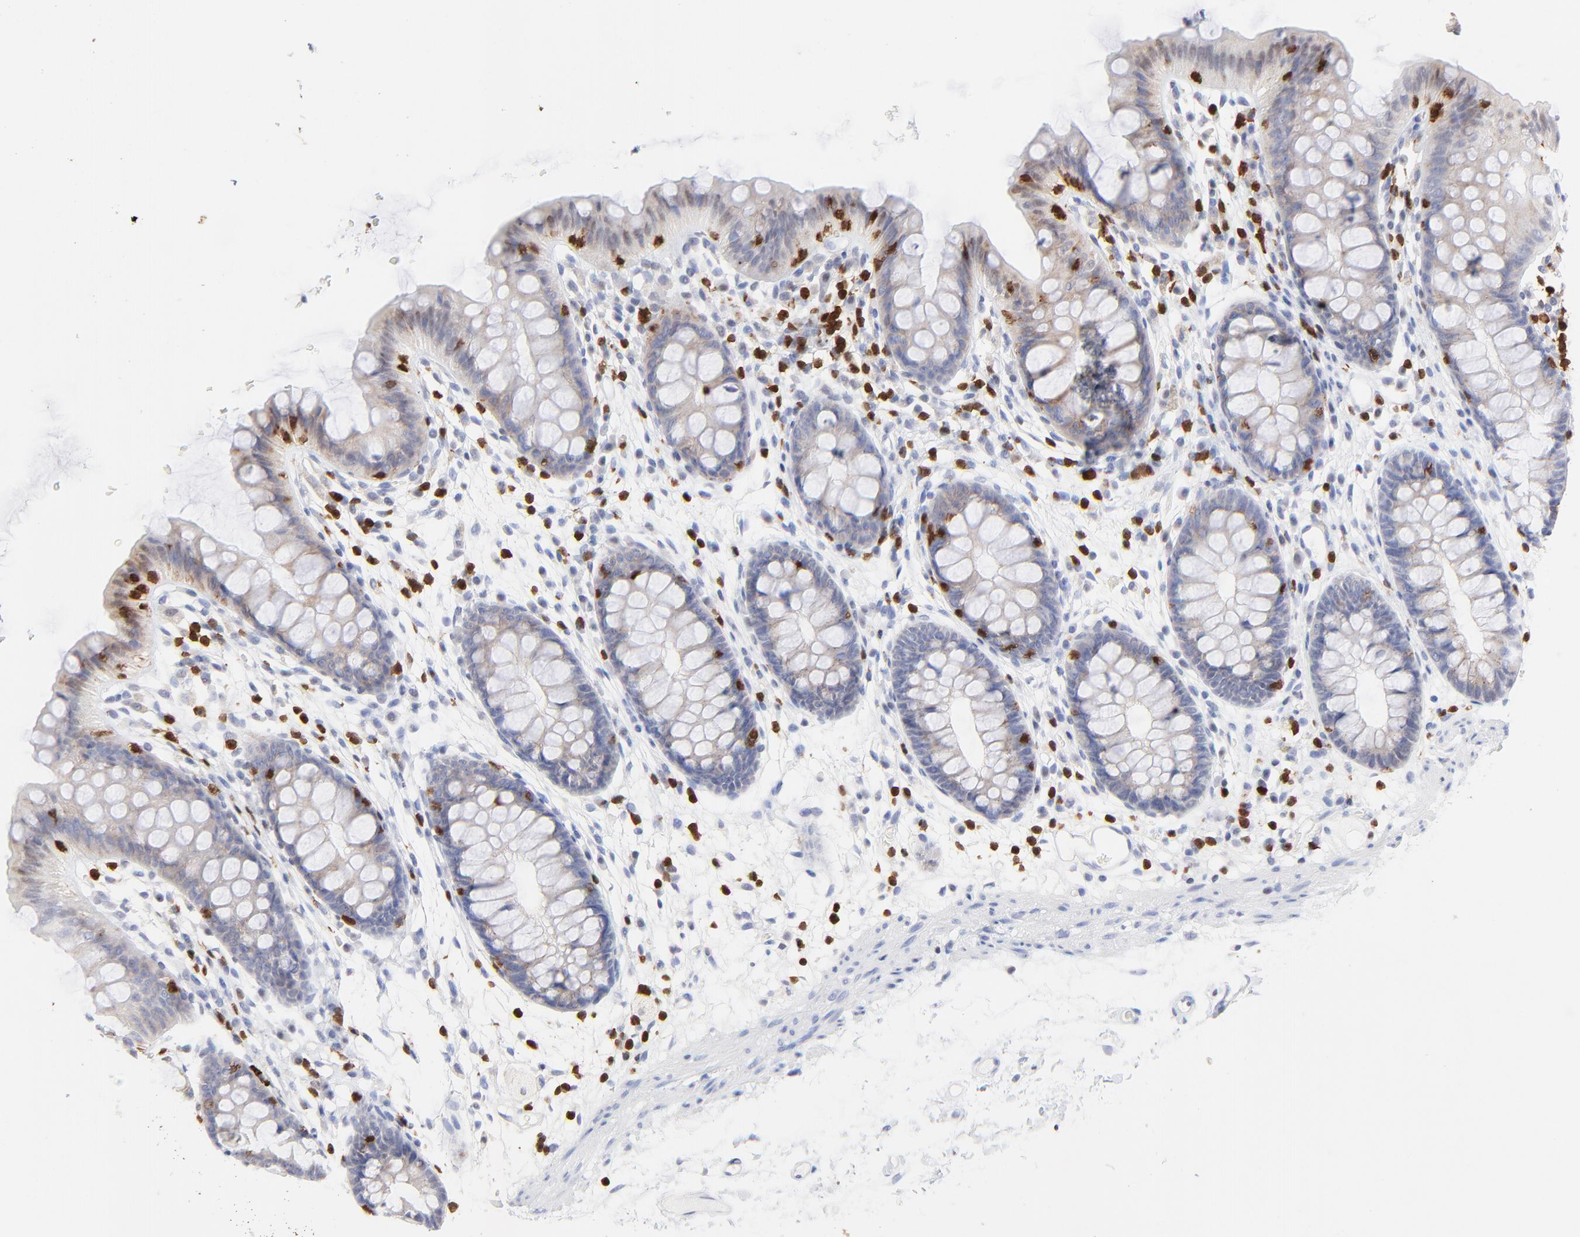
{"staining": {"intensity": "negative", "quantity": "none", "location": "none"}, "tissue": "colon", "cell_type": "Endothelial cells", "image_type": "normal", "snomed": [{"axis": "morphology", "description": "Normal tissue, NOS"}, {"axis": "topography", "description": "Smooth muscle"}, {"axis": "topography", "description": "Colon"}], "caption": "This is a histopathology image of IHC staining of benign colon, which shows no positivity in endothelial cells.", "gene": "ZAP70", "patient": {"sex": "male", "age": 67}}